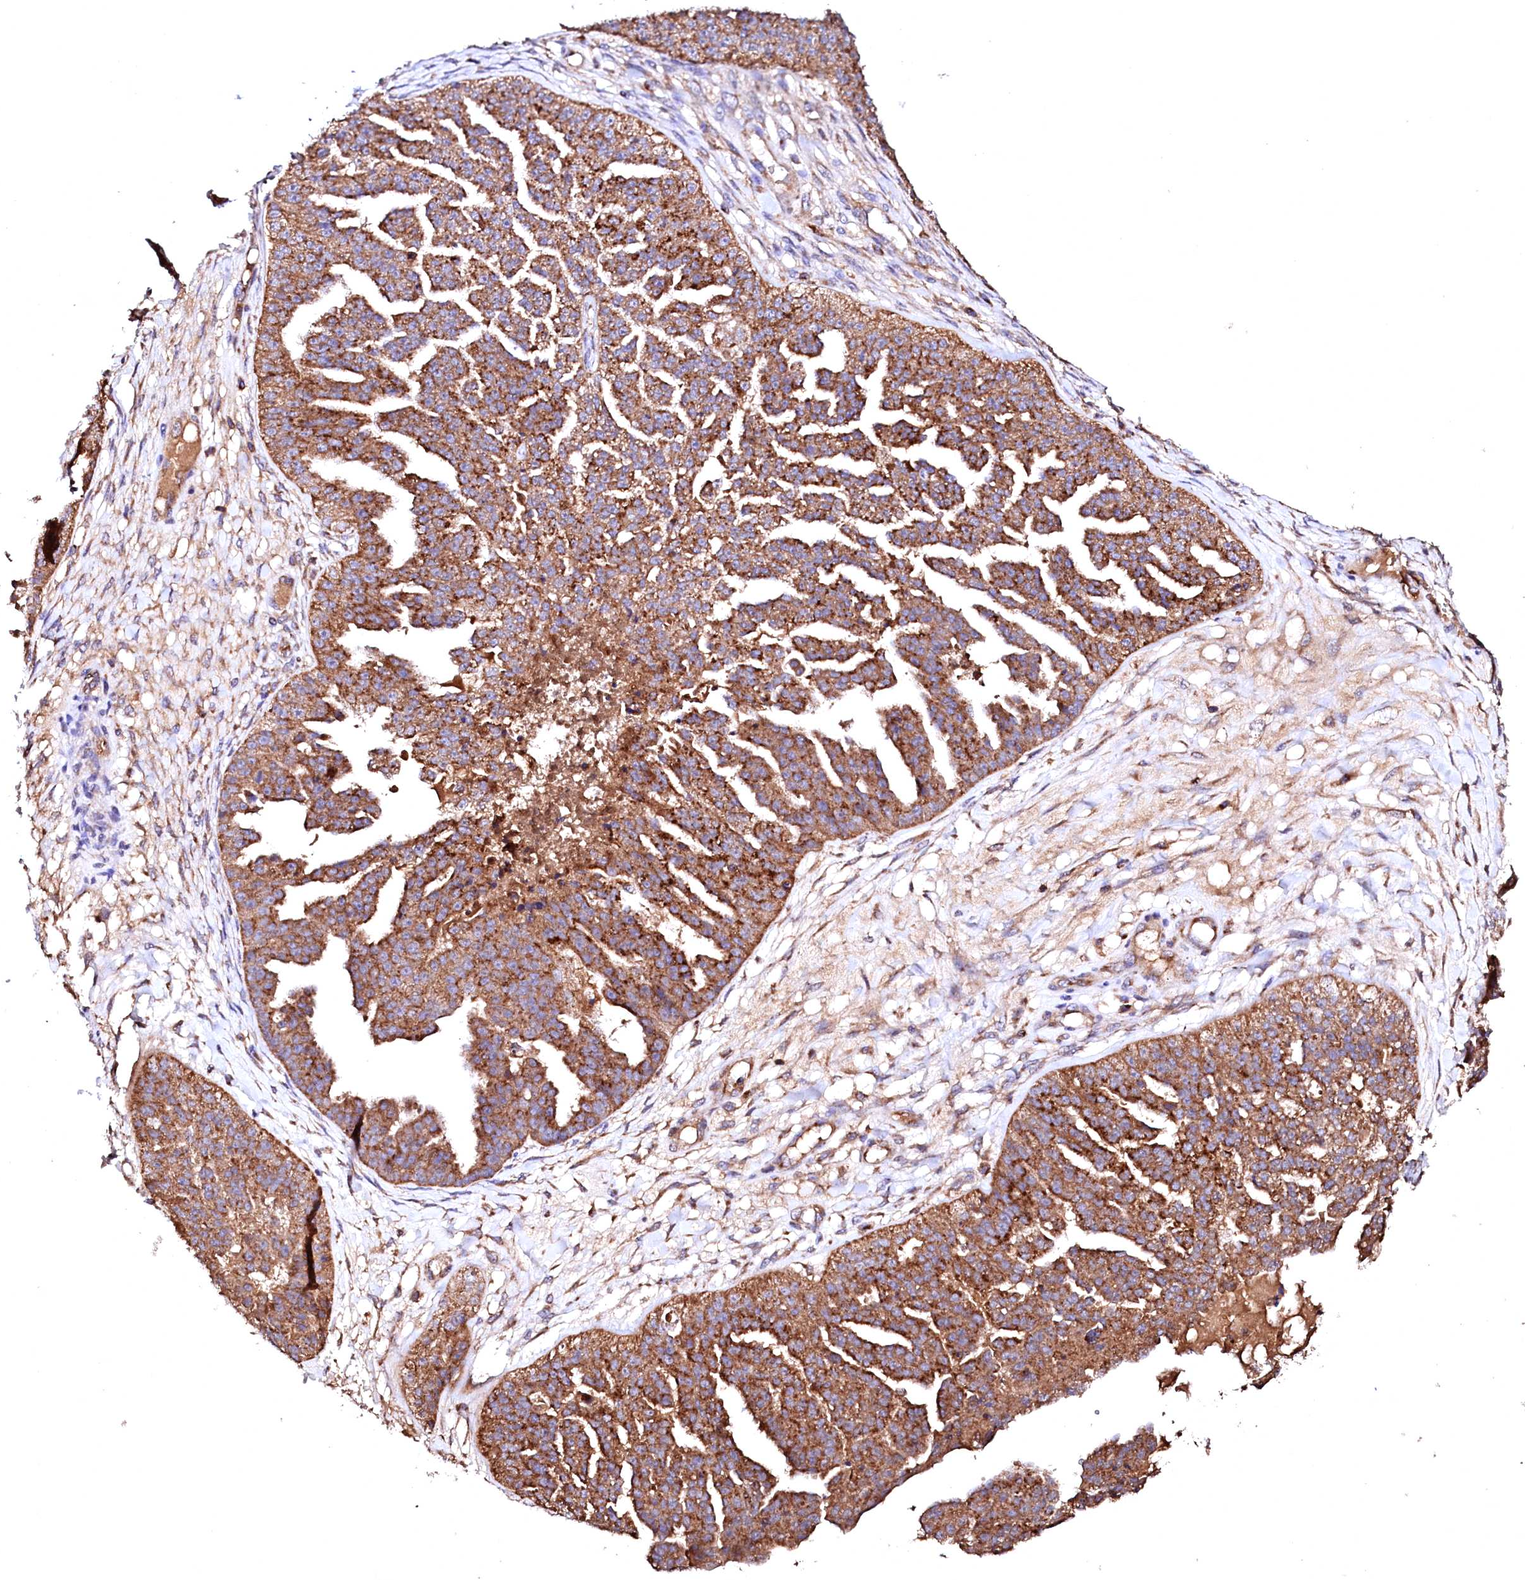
{"staining": {"intensity": "strong", "quantity": ">75%", "location": "cytoplasmic/membranous"}, "tissue": "ovarian cancer", "cell_type": "Tumor cells", "image_type": "cancer", "snomed": [{"axis": "morphology", "description": "Cystadenocarcinoma, serous, NOS"}, {"axis": "topography", "description": "Ovary"}], "caption": "Immunohistochemical staining of ovarian cancer displays strong cytoplasmic/membranous protein staining in about >75% of tumor cells.", "gene": "ST3GAL1", "patient": {"sex": "female", "age": 58}}